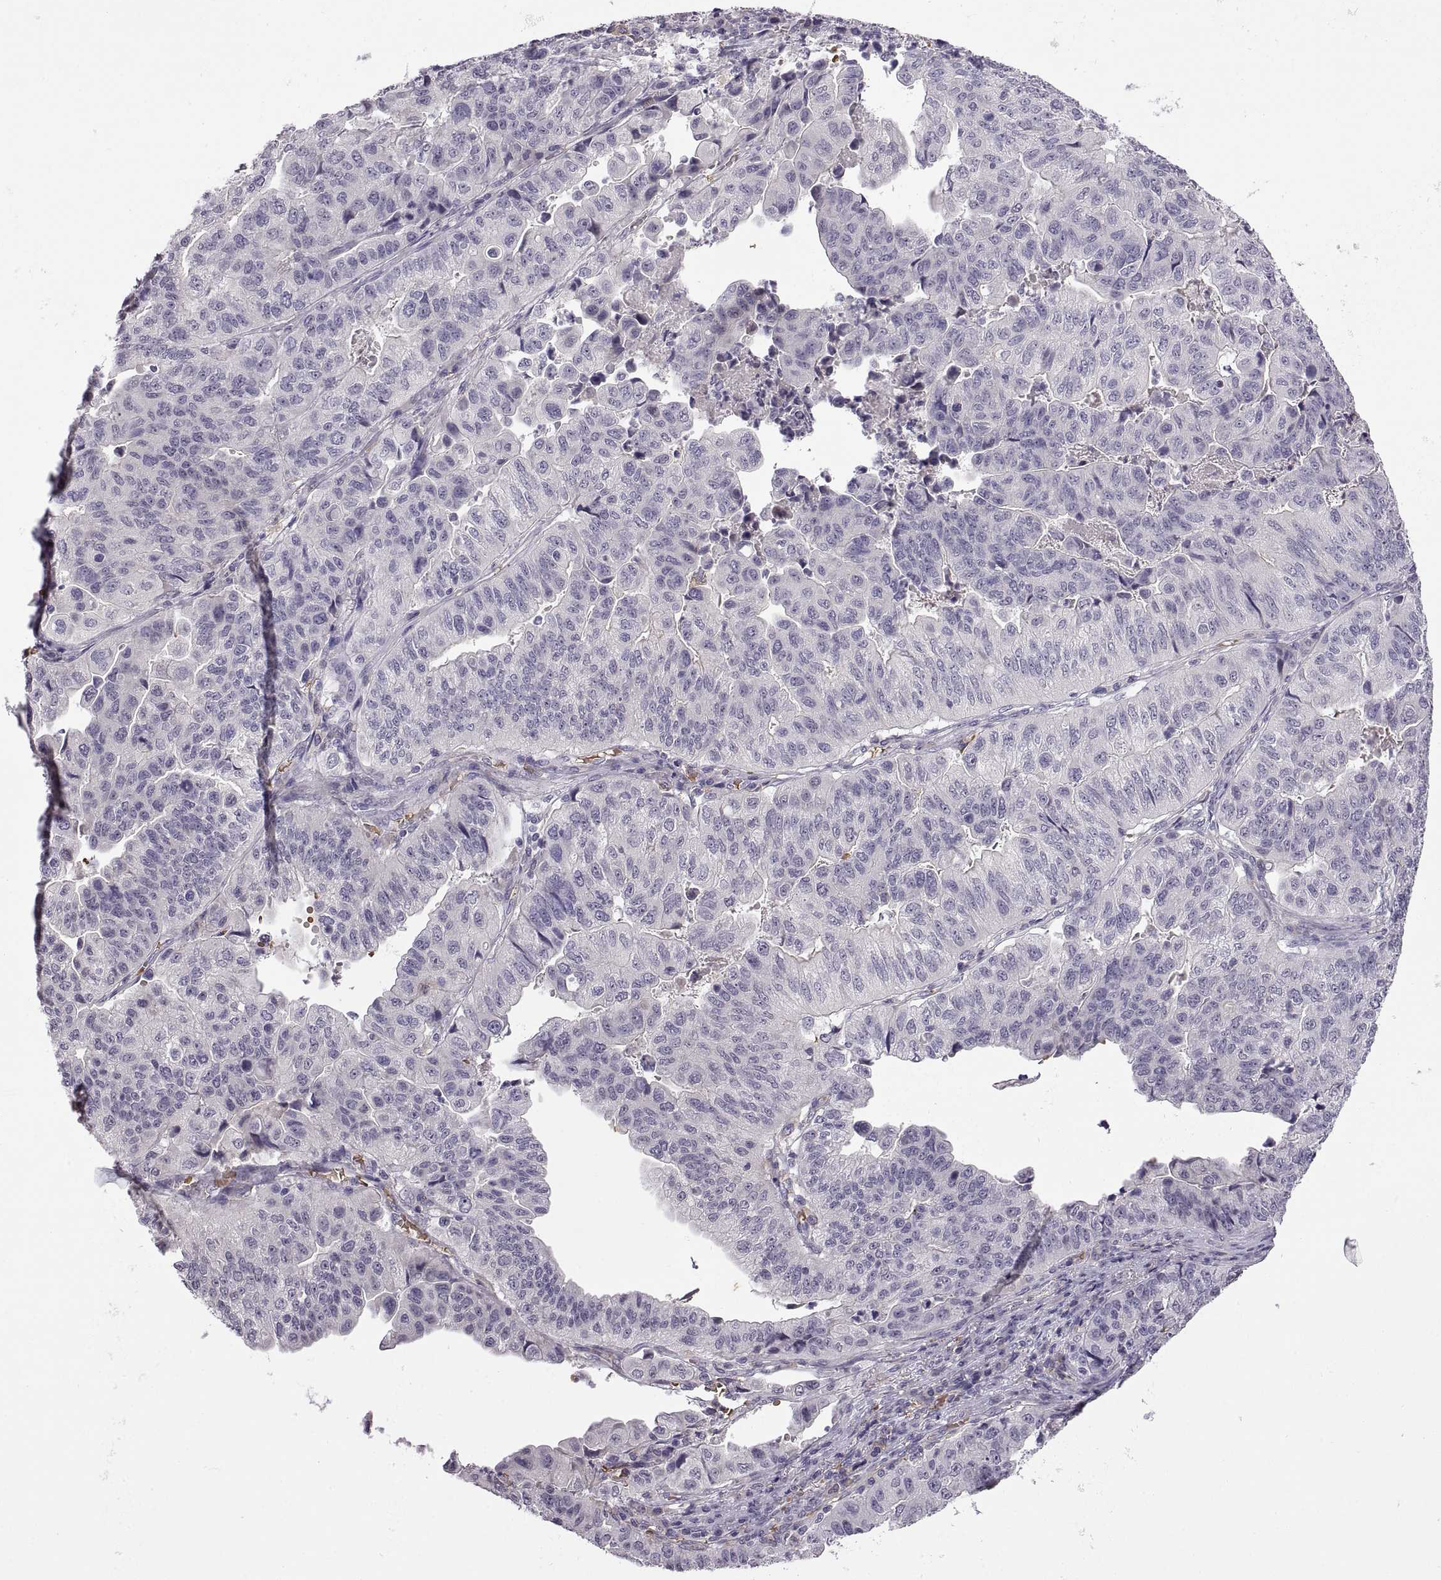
{"staining": {"intensity": "negative", "quantity": "none", "location": "none"}, "tissue": "stomach cancer", "cell_type": "Tumor cells", "image_type": "cancer", "snomed": [{"axis": "morphology", "description": "Adenocarcinoma, NOS"}, {"axis": "topography", "description": "Stomach, upper"}], "caption": "Photomicrograph shows no significant protein expression in tumor cells of stomach adenocarcinoma.", "gene": "MEIOC", "patient": {"sex": "female", "age": 67}}